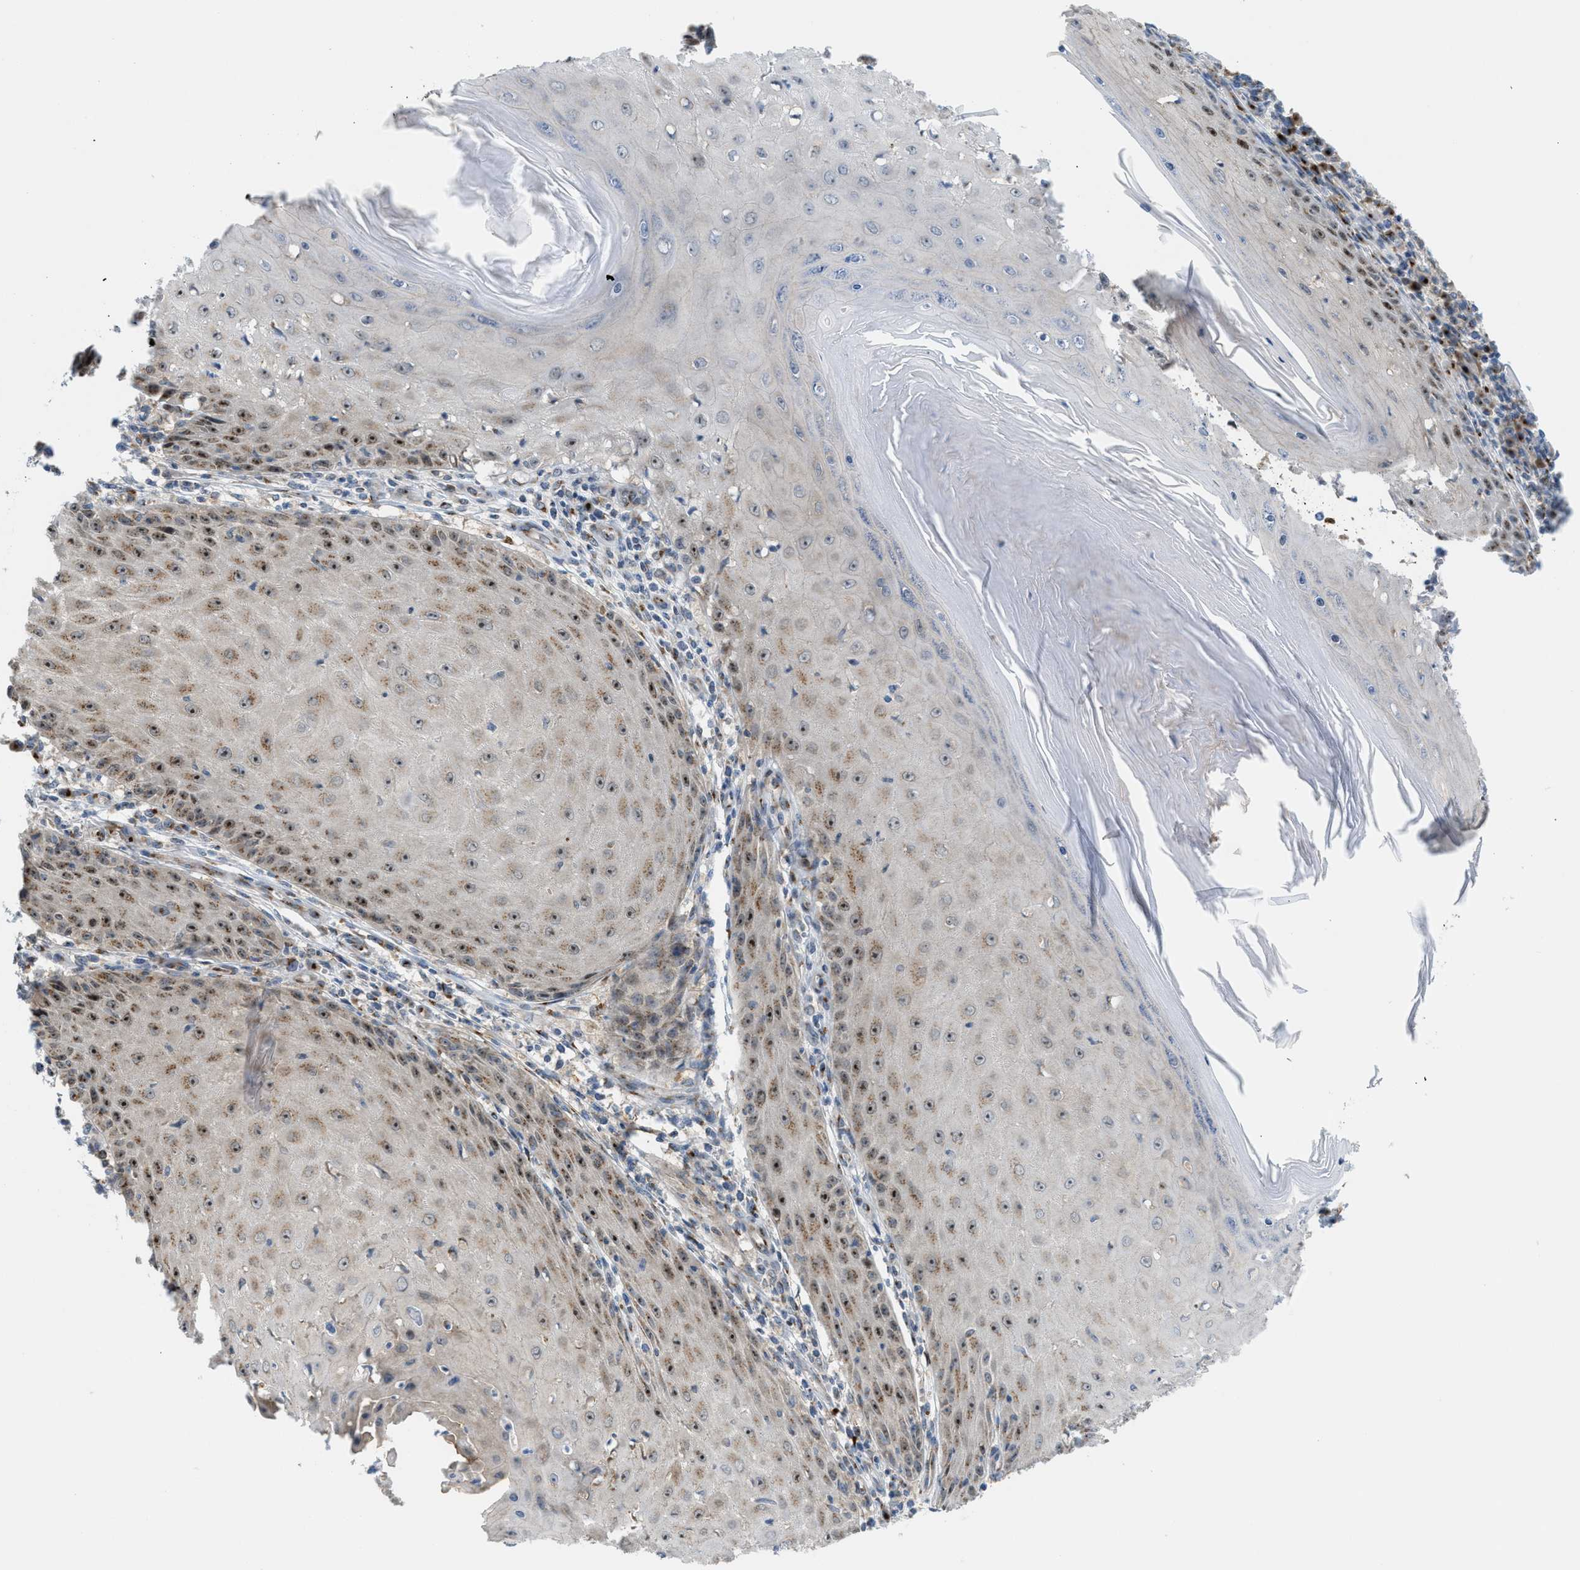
{"staining": {"intensity": "moderate", "quantity": "25%-75%", "location": "cytoplasmic/membranous,nuclear"}, "tissue": "skin cancer", "cell_type": "Tumor cells", "image_type": "cancer", "snomed": [{"axis": "morphology", "description": "Squamous cell carcinoma, NOS"}, {"axis": "topography", "description": "Skin"}], "caption": "Immunohistochemical staining of human skin cancer shows medium levels of moderate cytoplasmic/membranous and nuclear protein expression in about 25%-75% of tumor cells. (DAB (3,3'-diaminobenzidine) IHC with brightfield microscopy, high magnification).", "gene": "SLC38A10", "patient": {"sex": "female", "age": 73}}